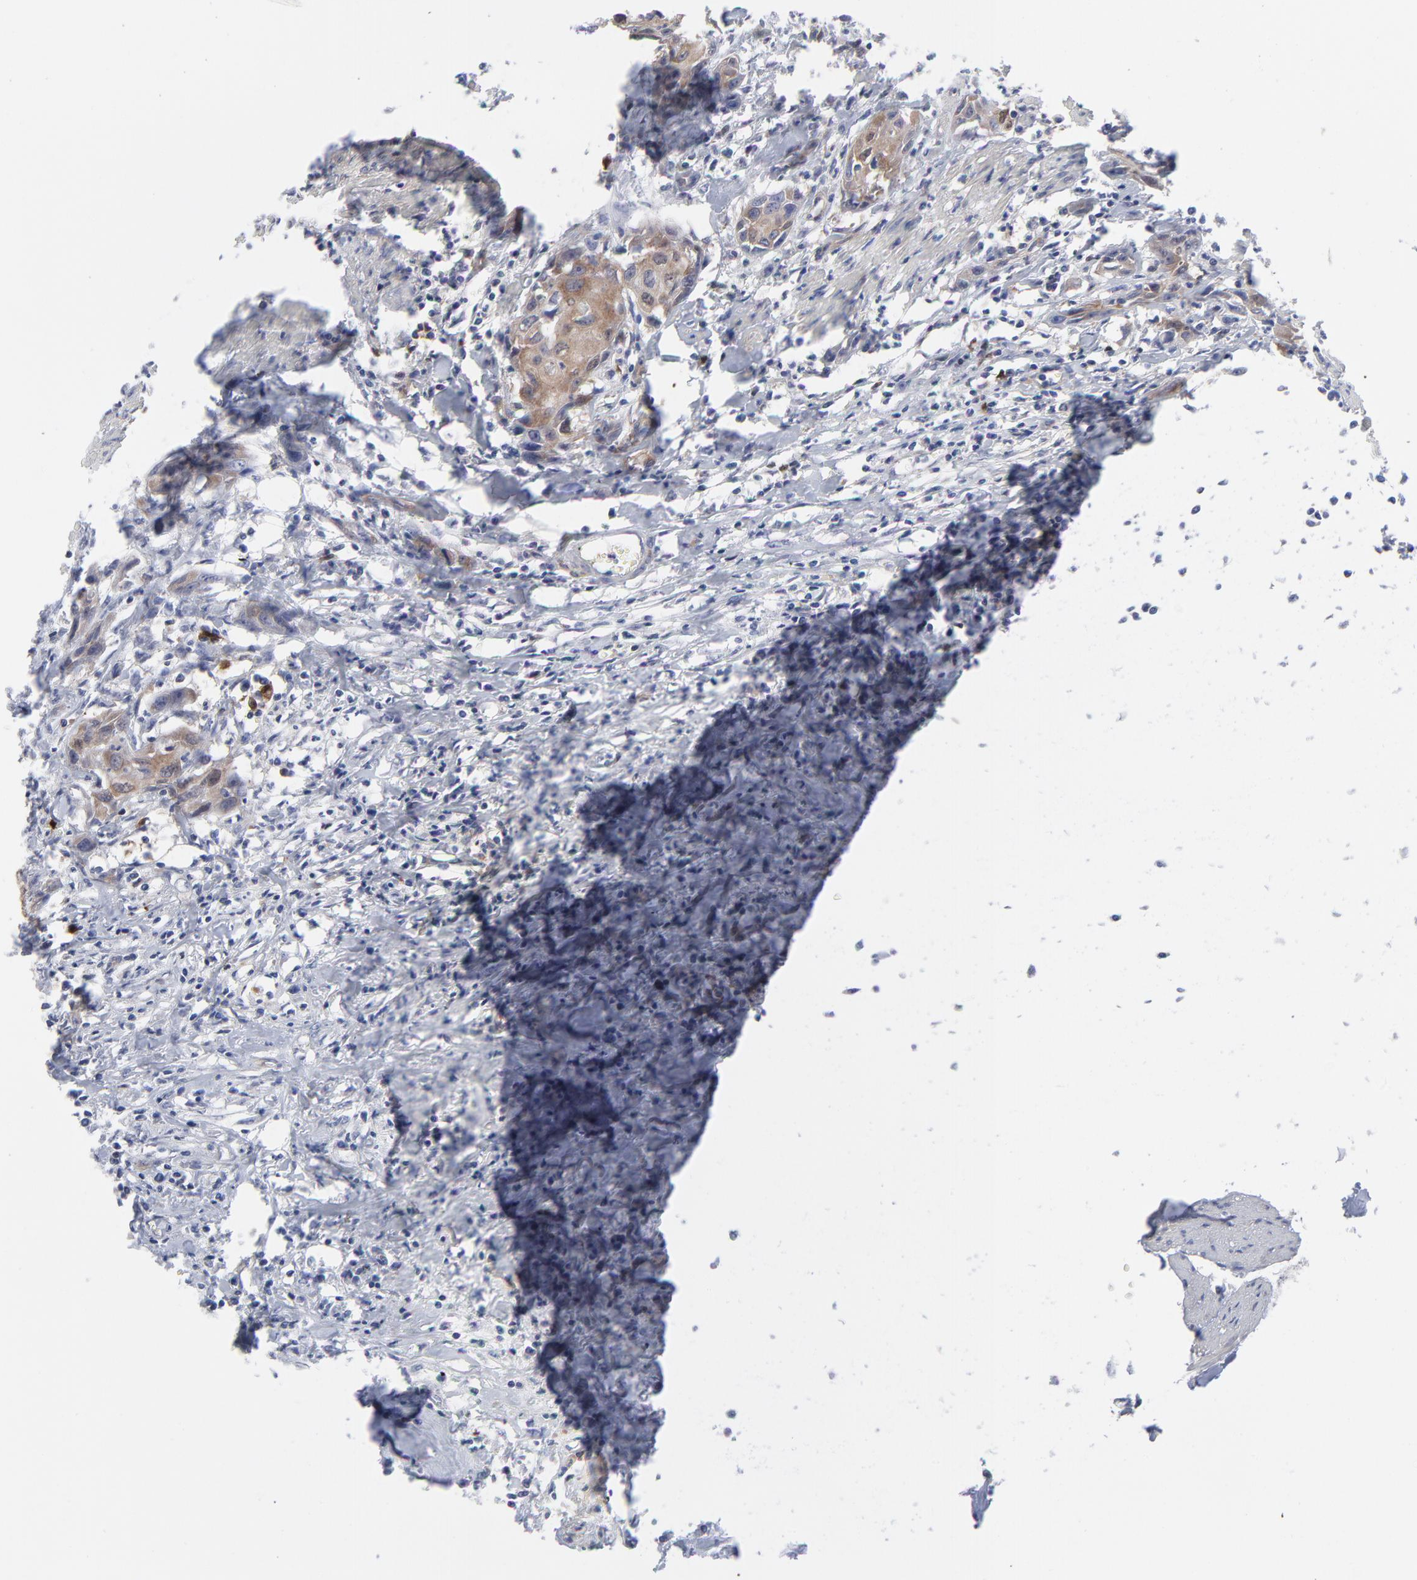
{"staining": {"intensity": "weak", "quantity": ">75%", "location": "cytoplasmic/membranous"}, "tissue": "urothelial cancer", "cell_type": "Tumor cells", "image_type": "cancer", "snomed": [{"axis": "morphology", "description": "Urothelial carcinoma, High grade"}, {"axis": "topography", "description": "Urinary bladder"}], "caption": "This is a histology image of immunohistochemistry (IHC) staining of urothelial cancer, which shows weak expression in the cytoplasmic/membranous of tumor cells.", "gene": "NFKBIA", "patient": {"sex": "male", "age": 54}}